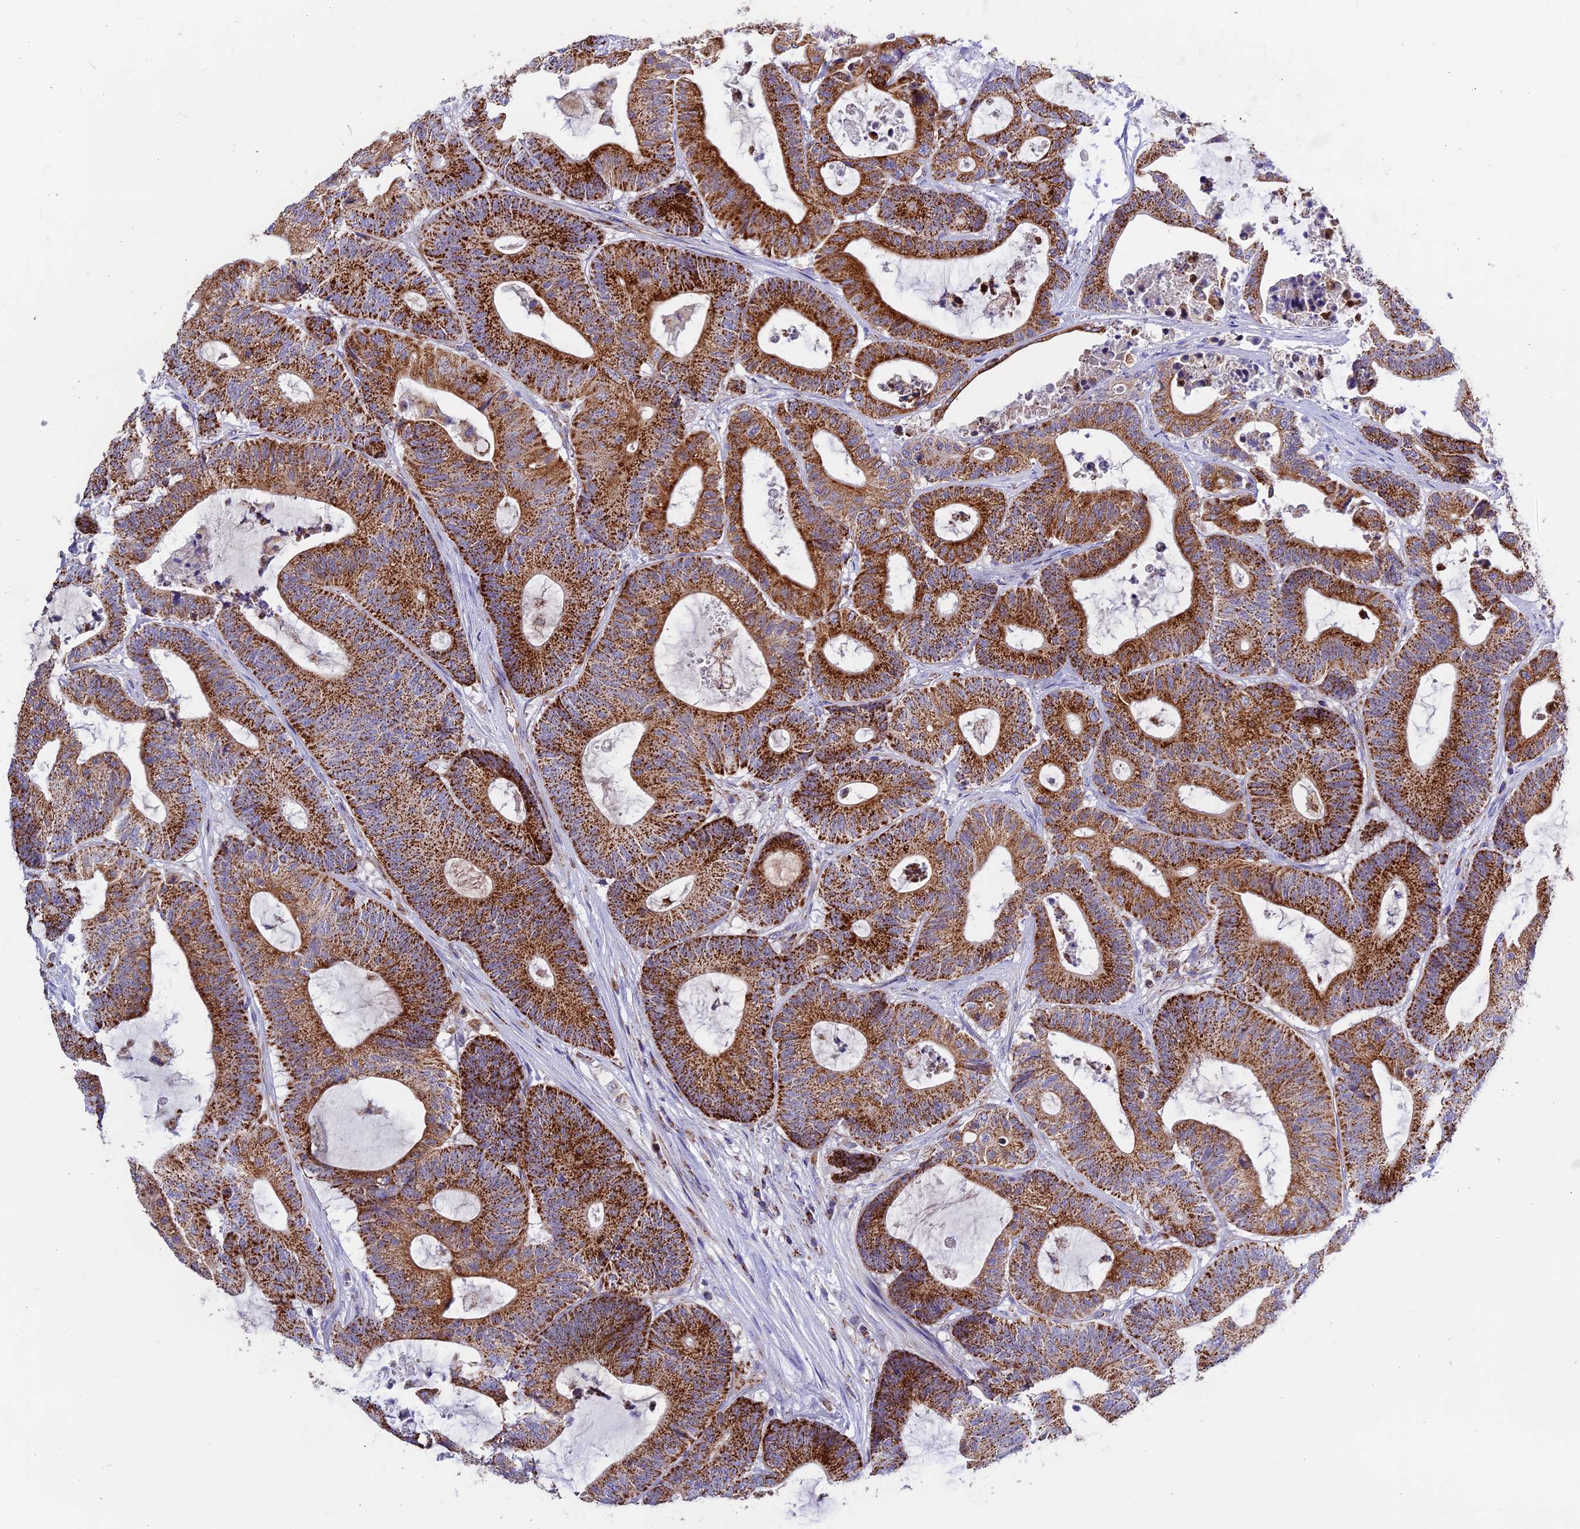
{"staining": {"intensity": "strong", "quantity": ">75%", "location": "cytoplasmic/membranous"}, "tissue": "colorectal cancer", "cell_type": "Tumor cells", "image_type": "cancer", "snomed": [{"axis": "morphology", "description": "Adenocarcinoma, NOS"}, {"axis": "topography", "description": "Colon"}], "caption": "A histopathology image showing strong cytoplasmic/membranous staining in approximately >75% of tumor cells in adenocarcinoma (colorectal), as visualized by brown immunohistochemical staining.", "gene": "MRPS34", "patient": {"sex": "female", "age": 84}}